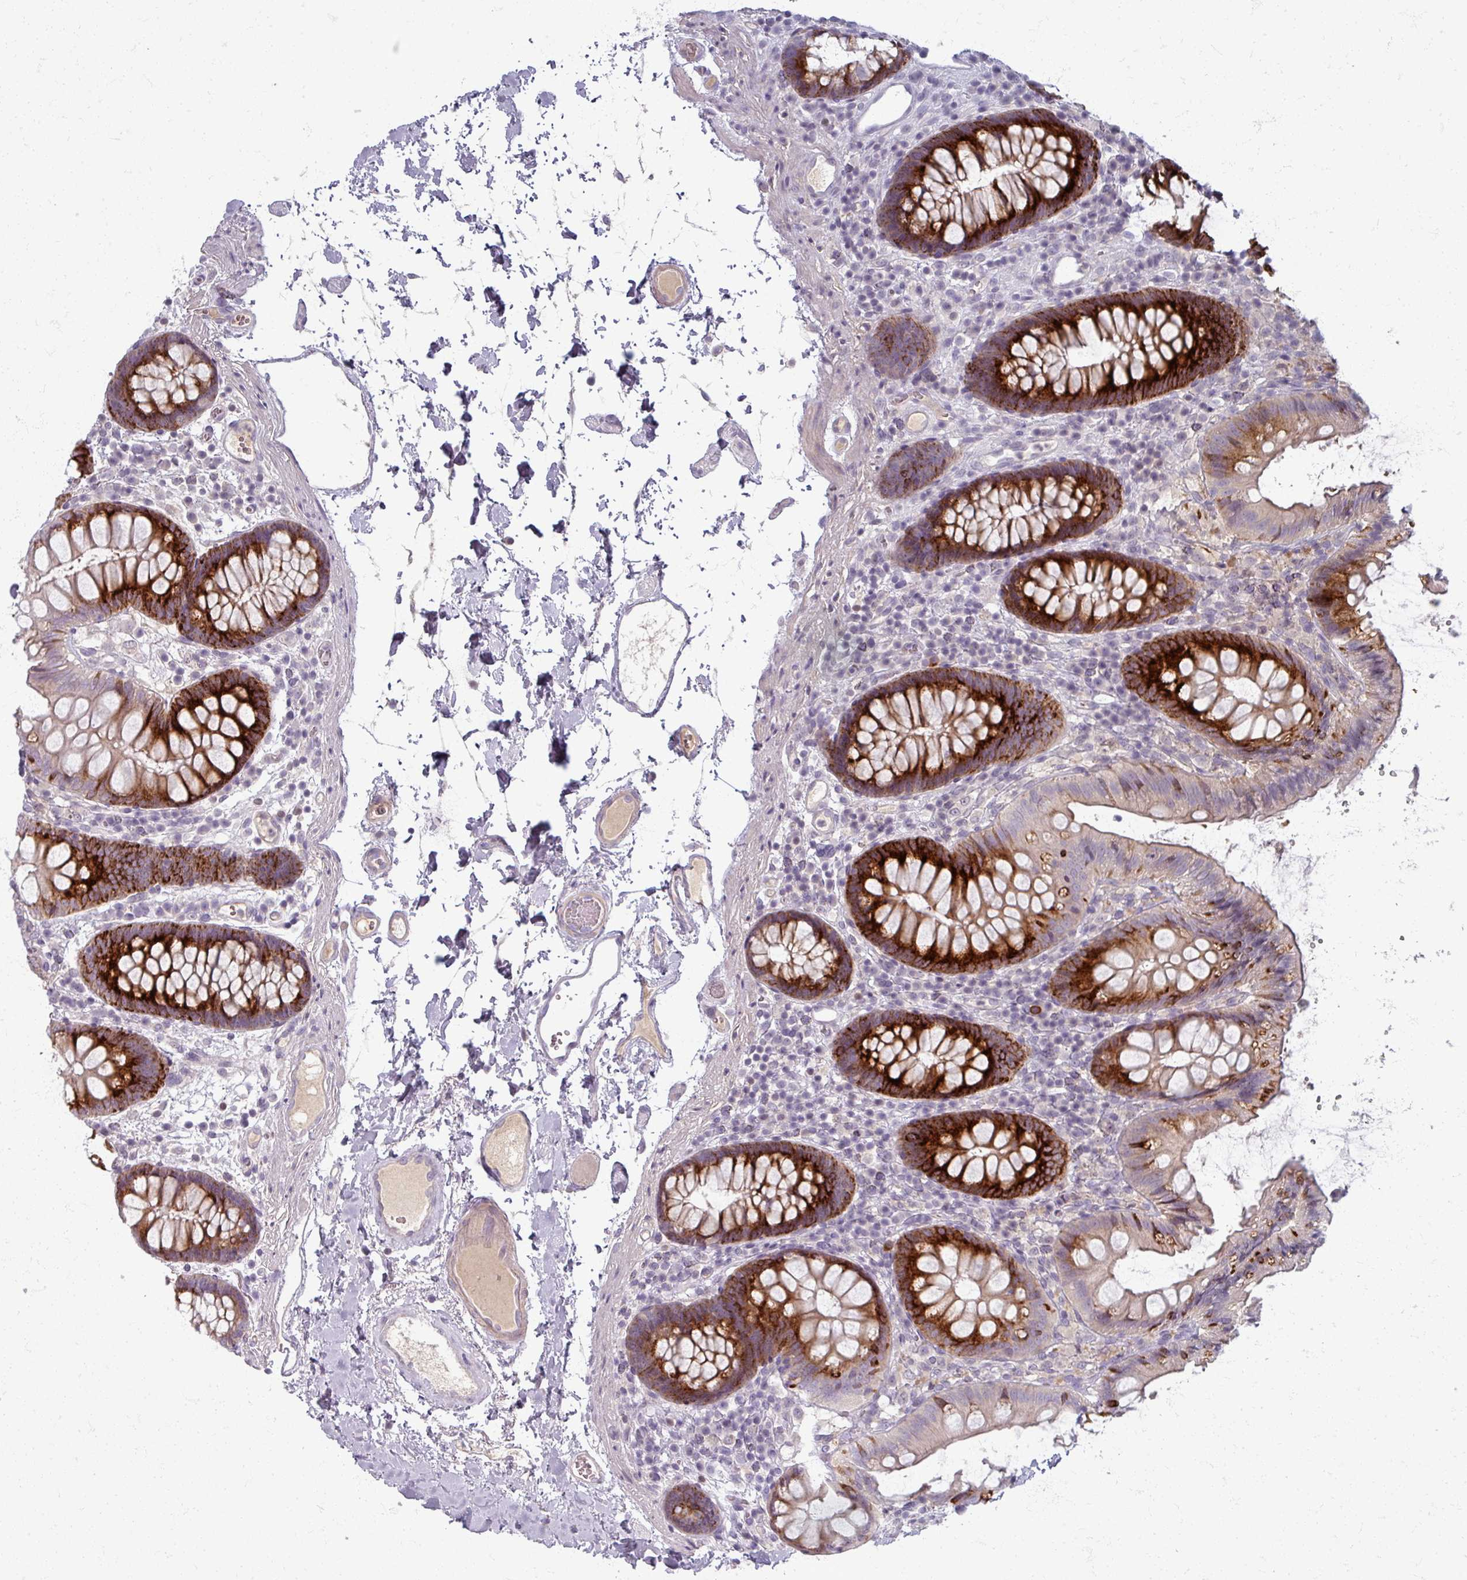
{"staining": {"intensity": "negative", "quantity": "none", "location": "none"}, "tissue": "colon", "cell_type": "Endothelial cells", "image_type": "normal", "snomed": [{"axis": "morphology", "description": "Normal tissue, NOS"}, {"axis": "topography", "description": "Colon"}], "caption": "Immunohistochemistry histopathology image of benign colon: colon stained with DAB exhibits no significant protein staining in endothelial cells. Brightfield microscopy of IHC stained with DAB (3,3'-diaminobenzidine) (brown) and hematoxylin (blue), captured at high magnification.", "gene": "TTLL7", "patient": {"sex": "male", "age": 84}}